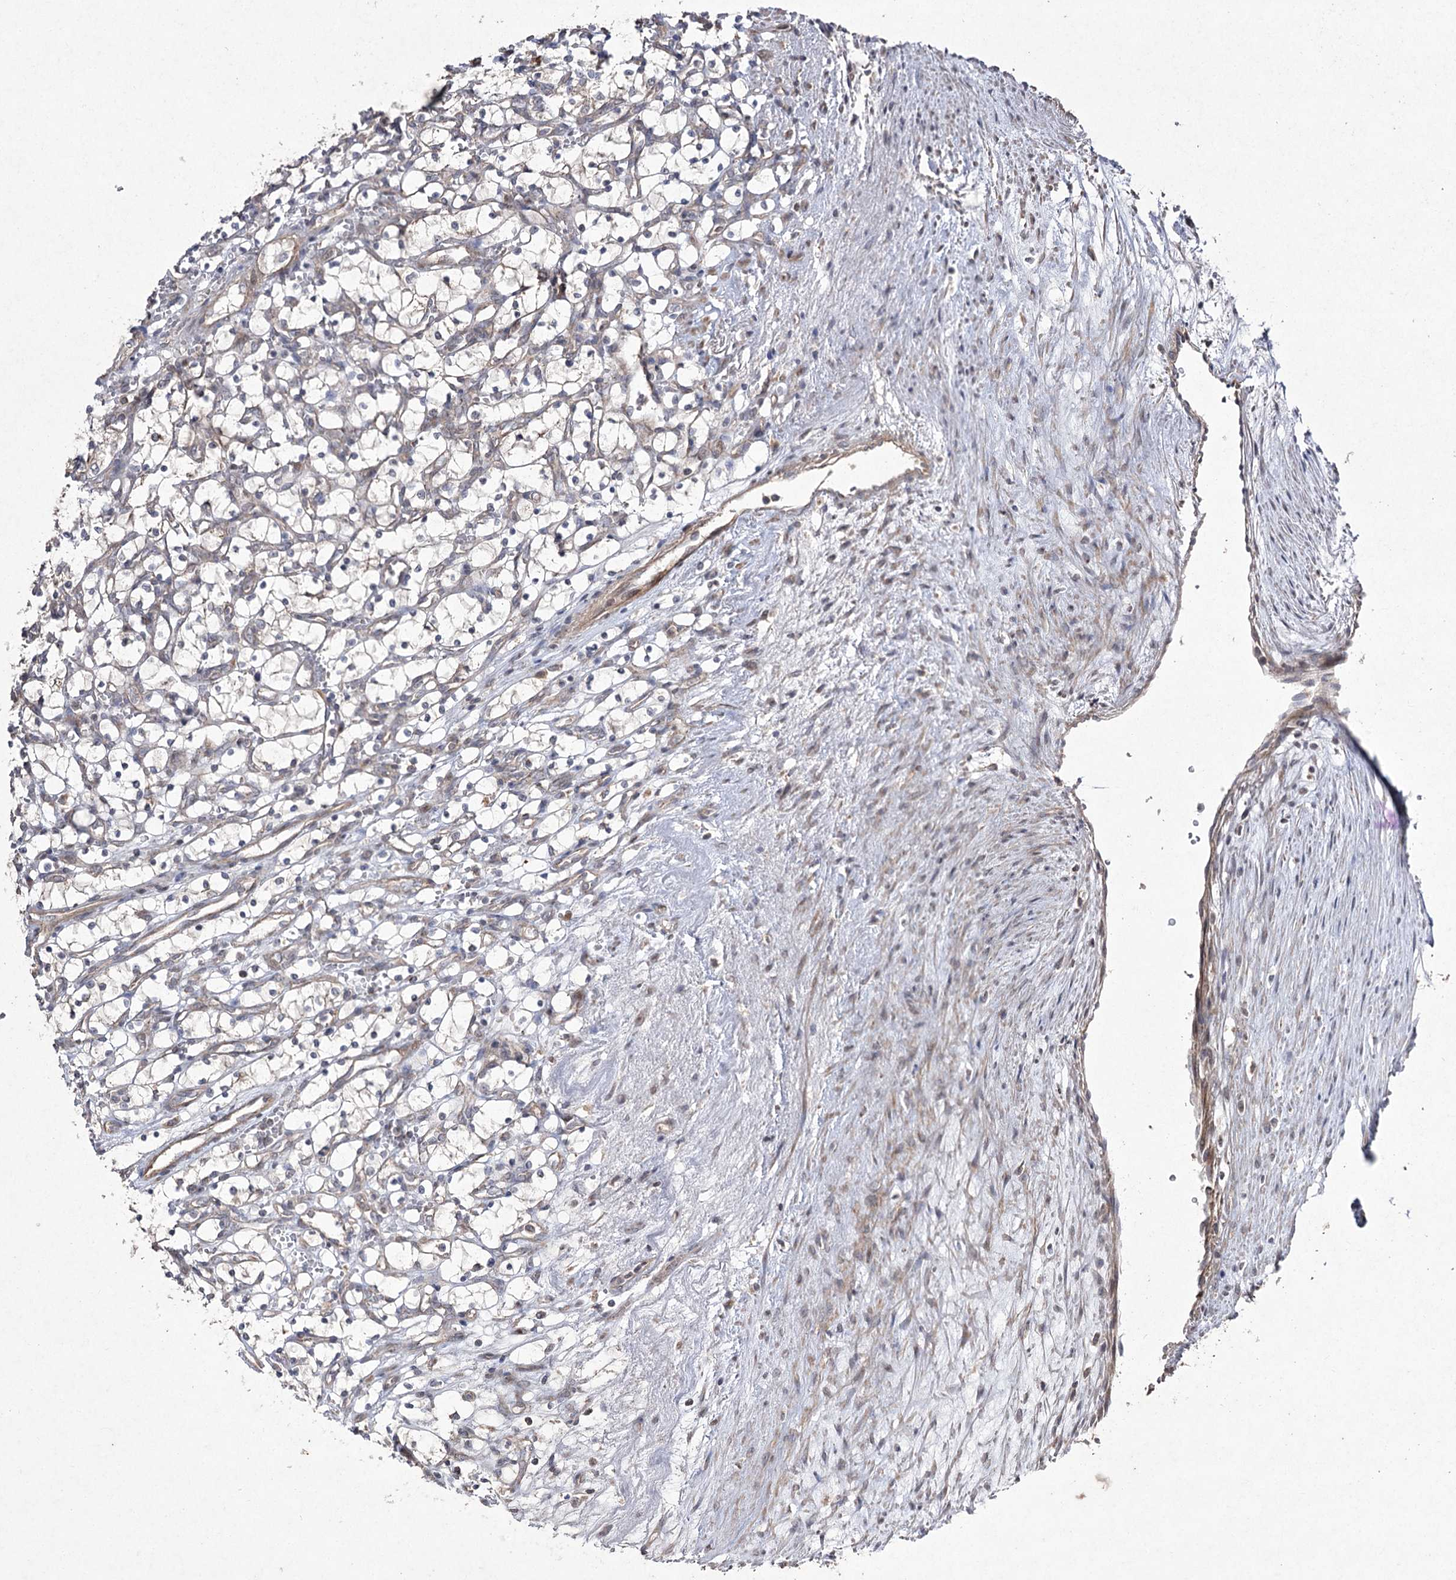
{"staining": {"intensity": "negative", "quantity": "none", "location": "none"}, "tissue": "renal cancer", "cell_type": "Tumor cells", "image_type": "cancer", "snomed": [{"axis": "morphology", "description": "Adenocarcinoma, NOS"}, {"axis": "topography", "description": "Kidney"}], "caption": "Immunohistochemistry (IHC) of human renal cancer (adenocarcinoma) demonstrates no positivity in tumor cells.", "gene": "FANCL", "patient": {"sex": "female", "age": 69}}